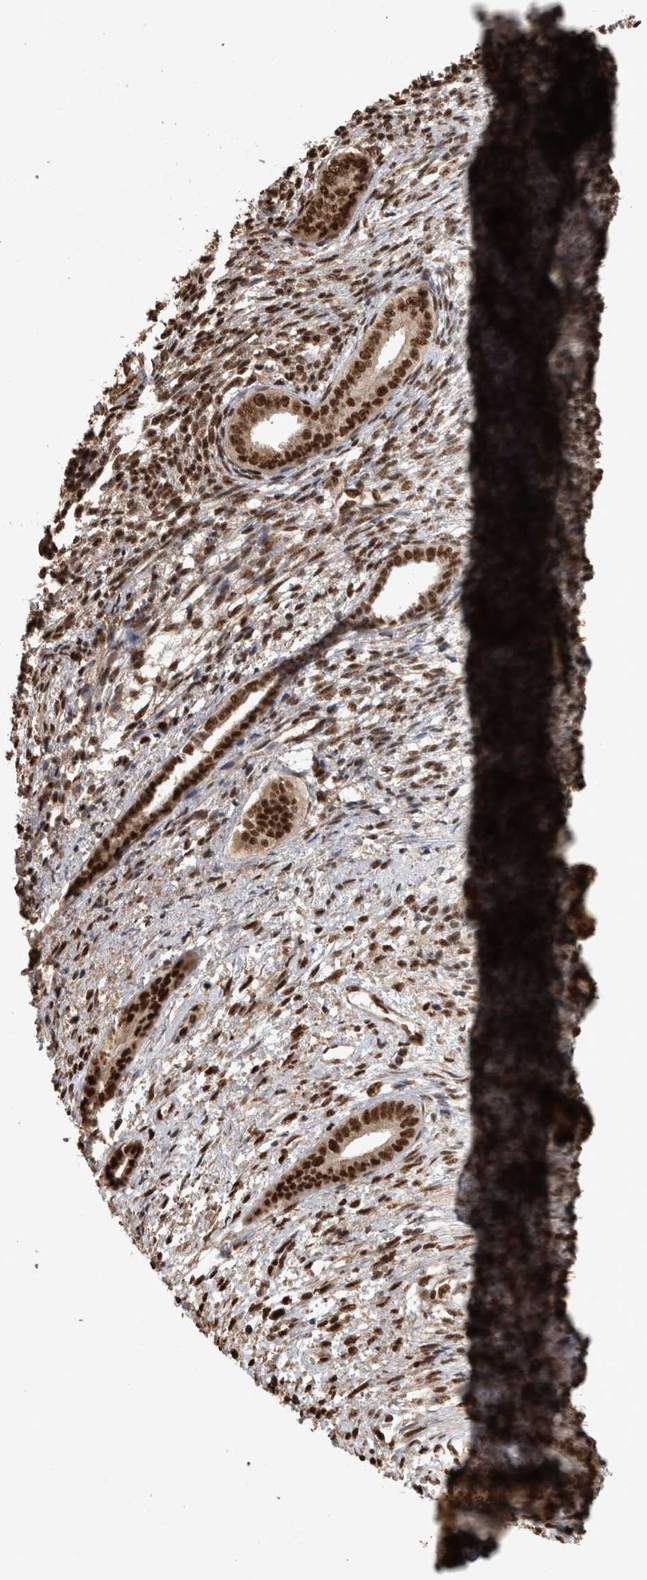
{"staining": {"intensity": "strong", "quantity": "25%-75%", "location": "nuclear"}, "tissue": "endometrium", "cell_type": "Cells in endometrial stroma", "image_type": "normal", "snomed": [{"axis": "morphology", "description": "Normal tissue, NOS"}, {"axis": "topography", "description": "Endometrium"}], "caption": "A brown stain shows strong nuclear expression of a protein in cells in endometrial stroma of normal human endometrium.", "gene": "RAD50", "patient": {"sex": "female", "age": 56}}